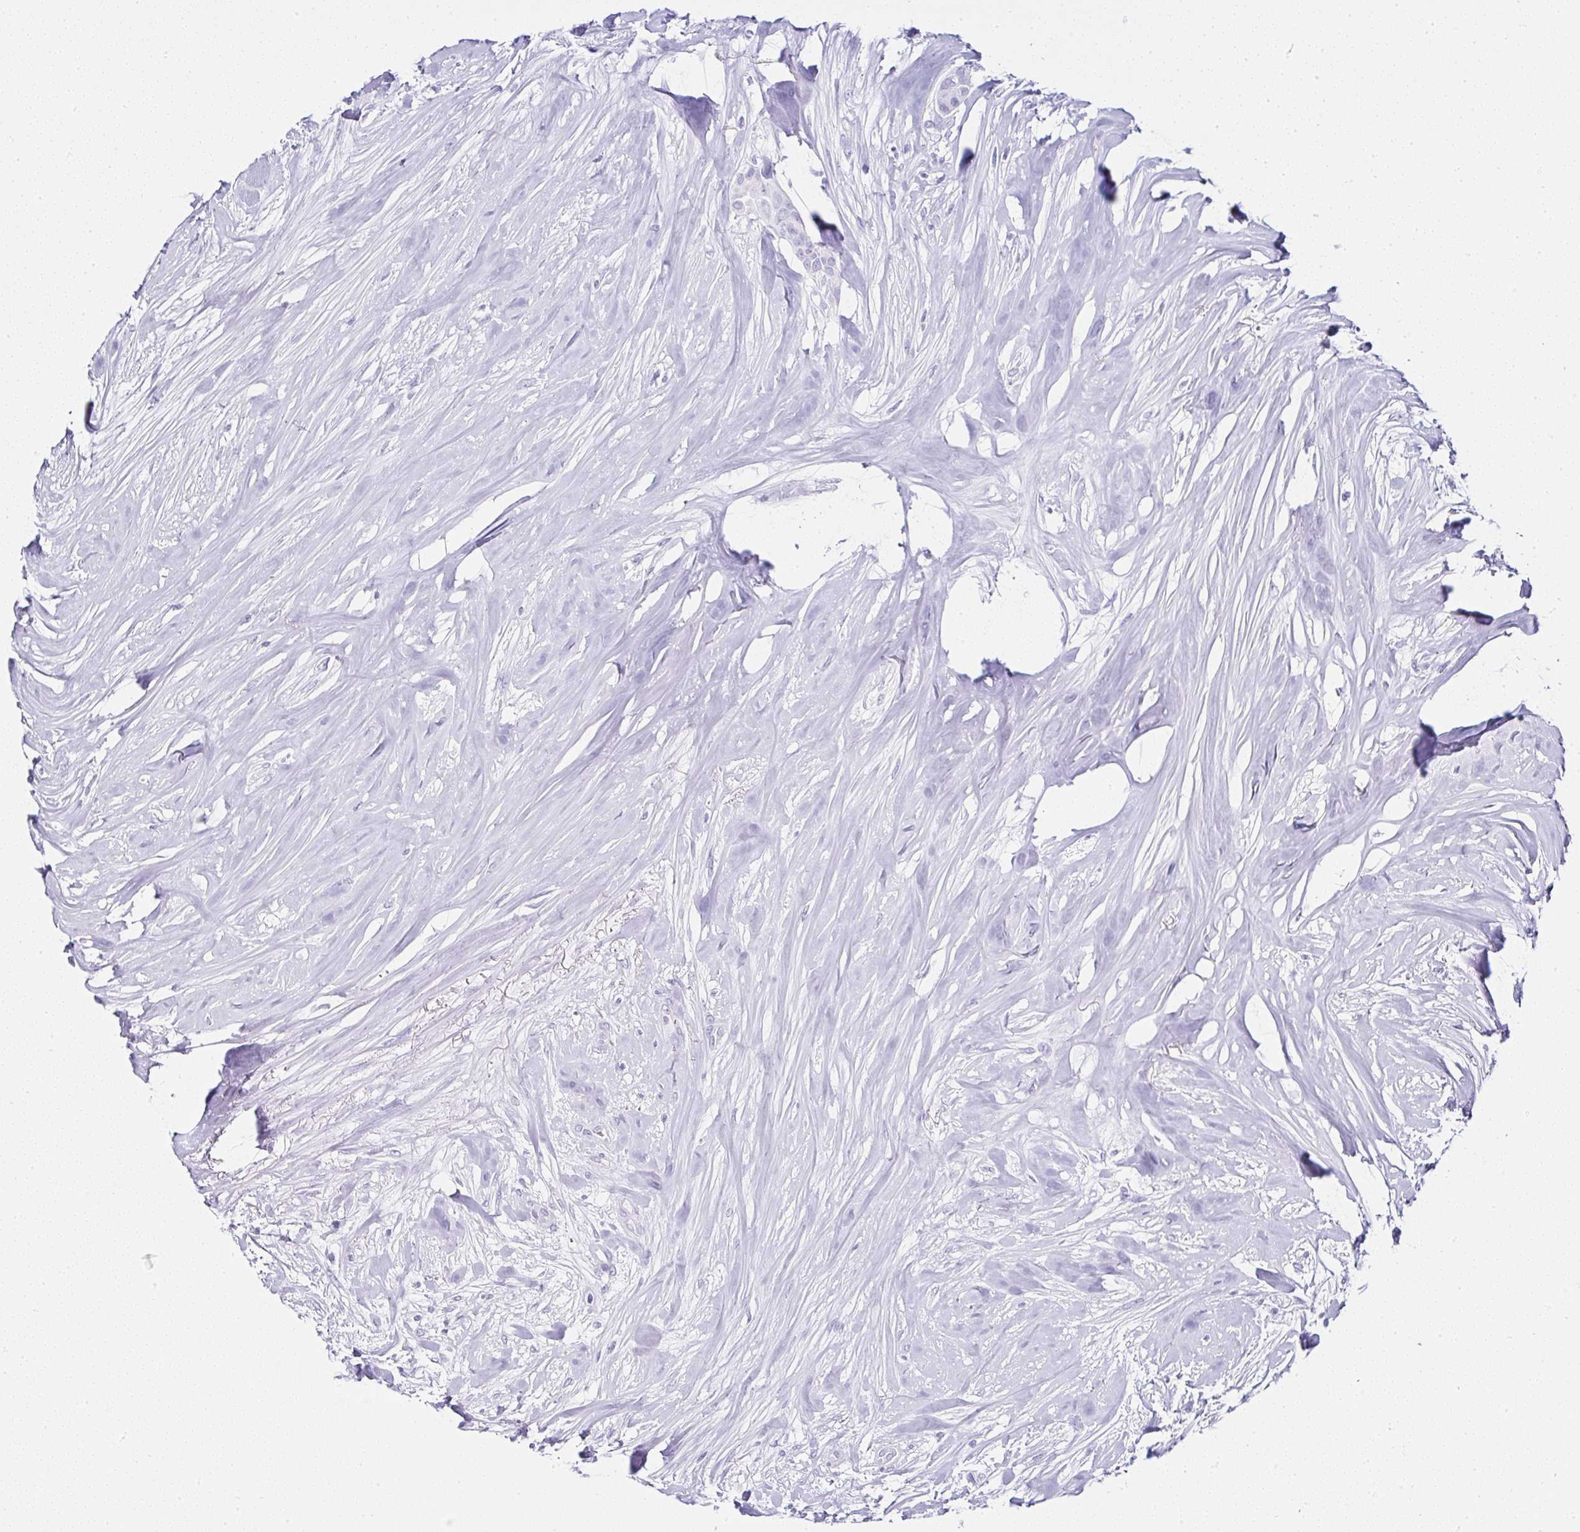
{"staining": {"intensity": "negative", "quantity": "none", "location": "none"}, "tissue": "breast cancer", "cell_type": "Tumor cells", "image_type": "cancer", "snomed": [{"axis": "morphology", "description": "Duct carcinoma"}, {"axis": "topography", "description": "Breast"}], "caption": "Tumor cells show no significant expression in breast cancer. (Brightfield microscopy of DAB IHC at high magnification).", "gene": "SERPINB3", "patient": {"sex": "female", "age": 84}}